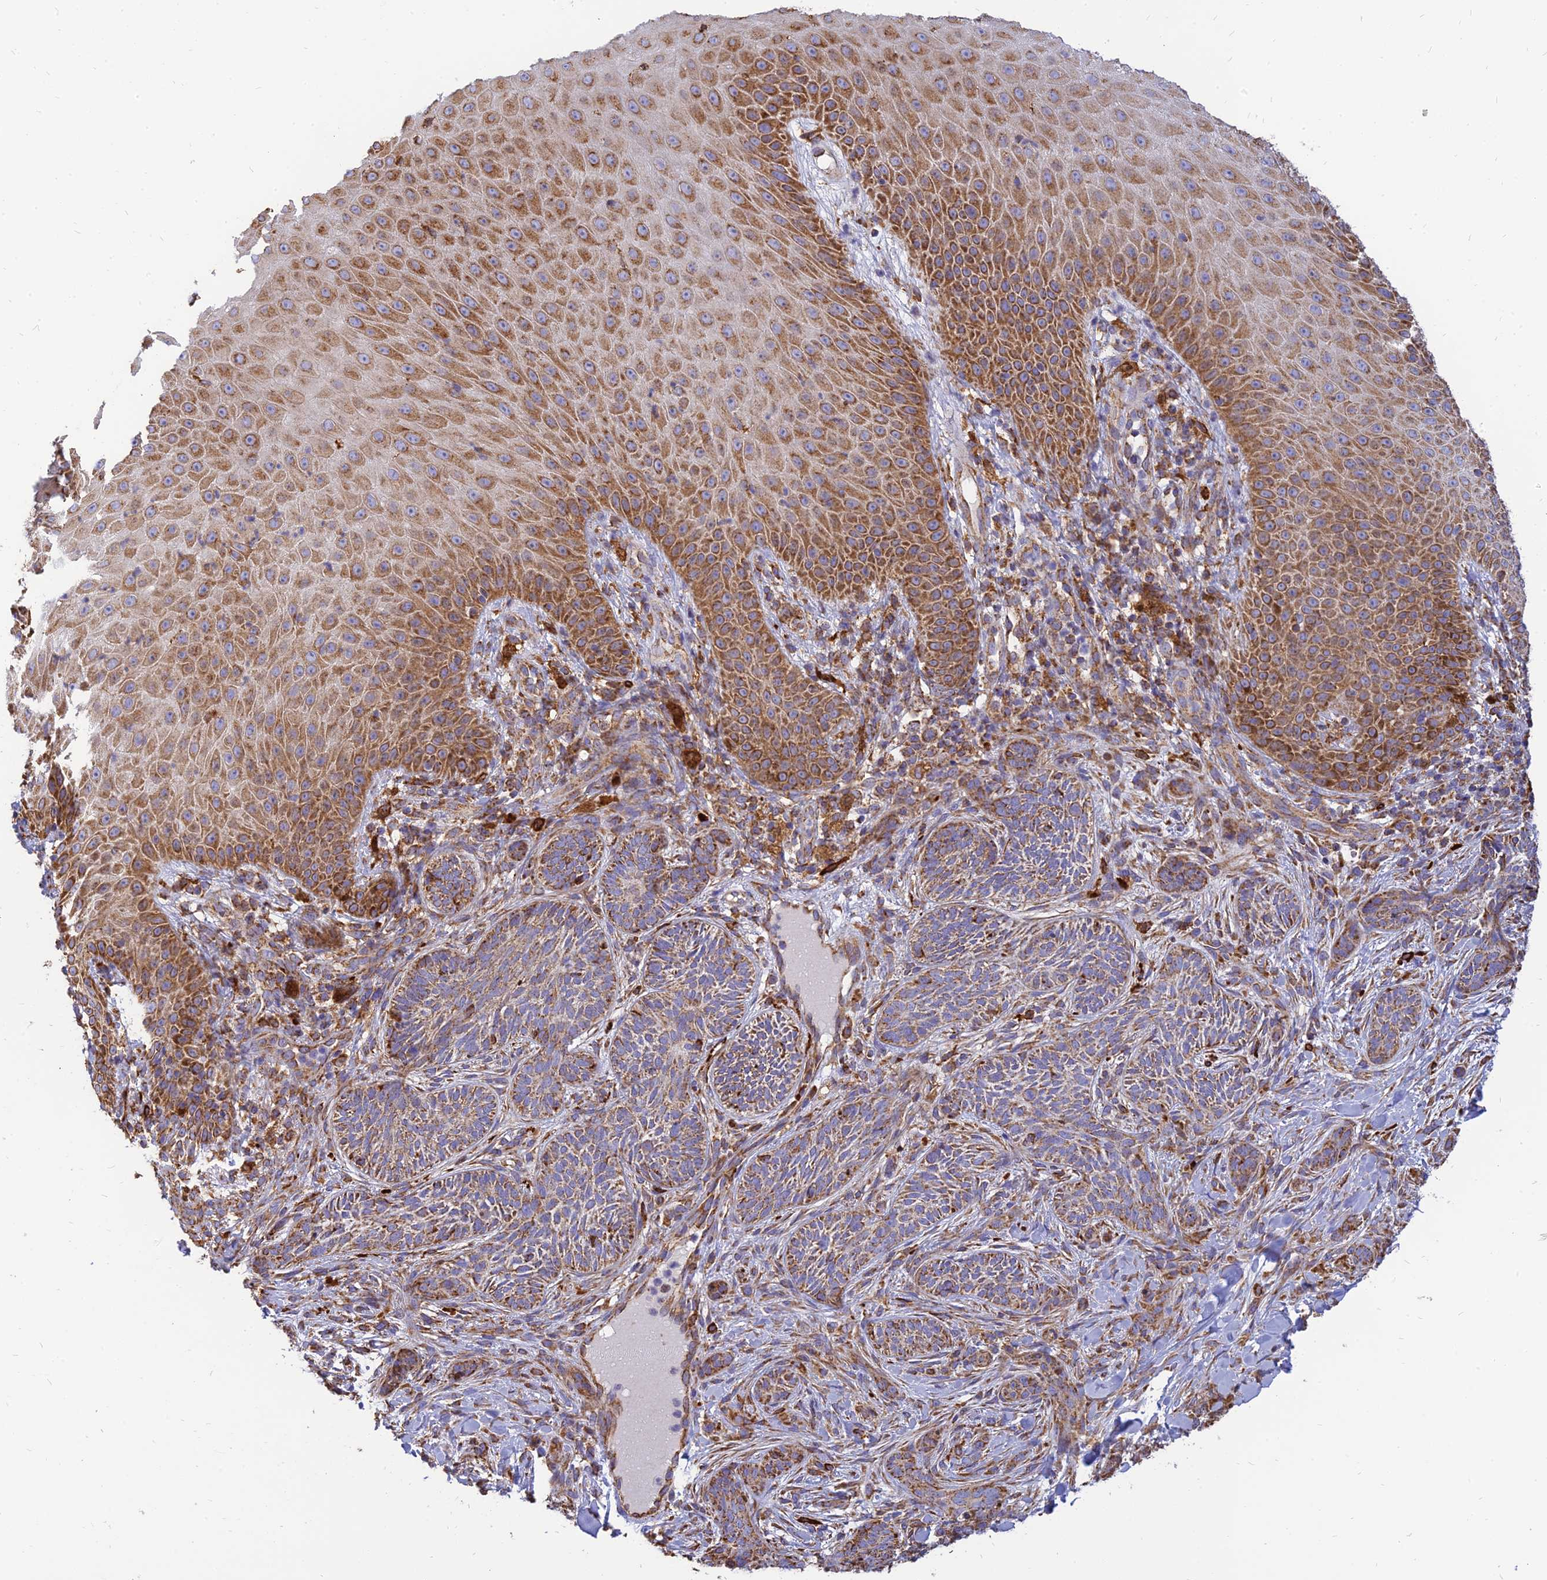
{"staining": {"intensity": "strong", "quantity": ">75%", "location": "cytoplasmic/membranous"}, "tissue": "skin", "cell_type": "Epidermal cells", "image_type": "normal", "snomed": [{"axis": "morphology", "description": "Normal tissue, NOS"}, {"axis": "morphology", "description": "Neoplasm, malignant, NOS"}, {"axis": "topography", "description": "Anal"}], "caption": "Epidermal cells demonstrate high levels of strong cytoplasmic/membranous positivity in approximately >75% of cells in unremarkable skin.", "gene": "THUMPD2", "patient": {"sex": "male", "age": 47}}